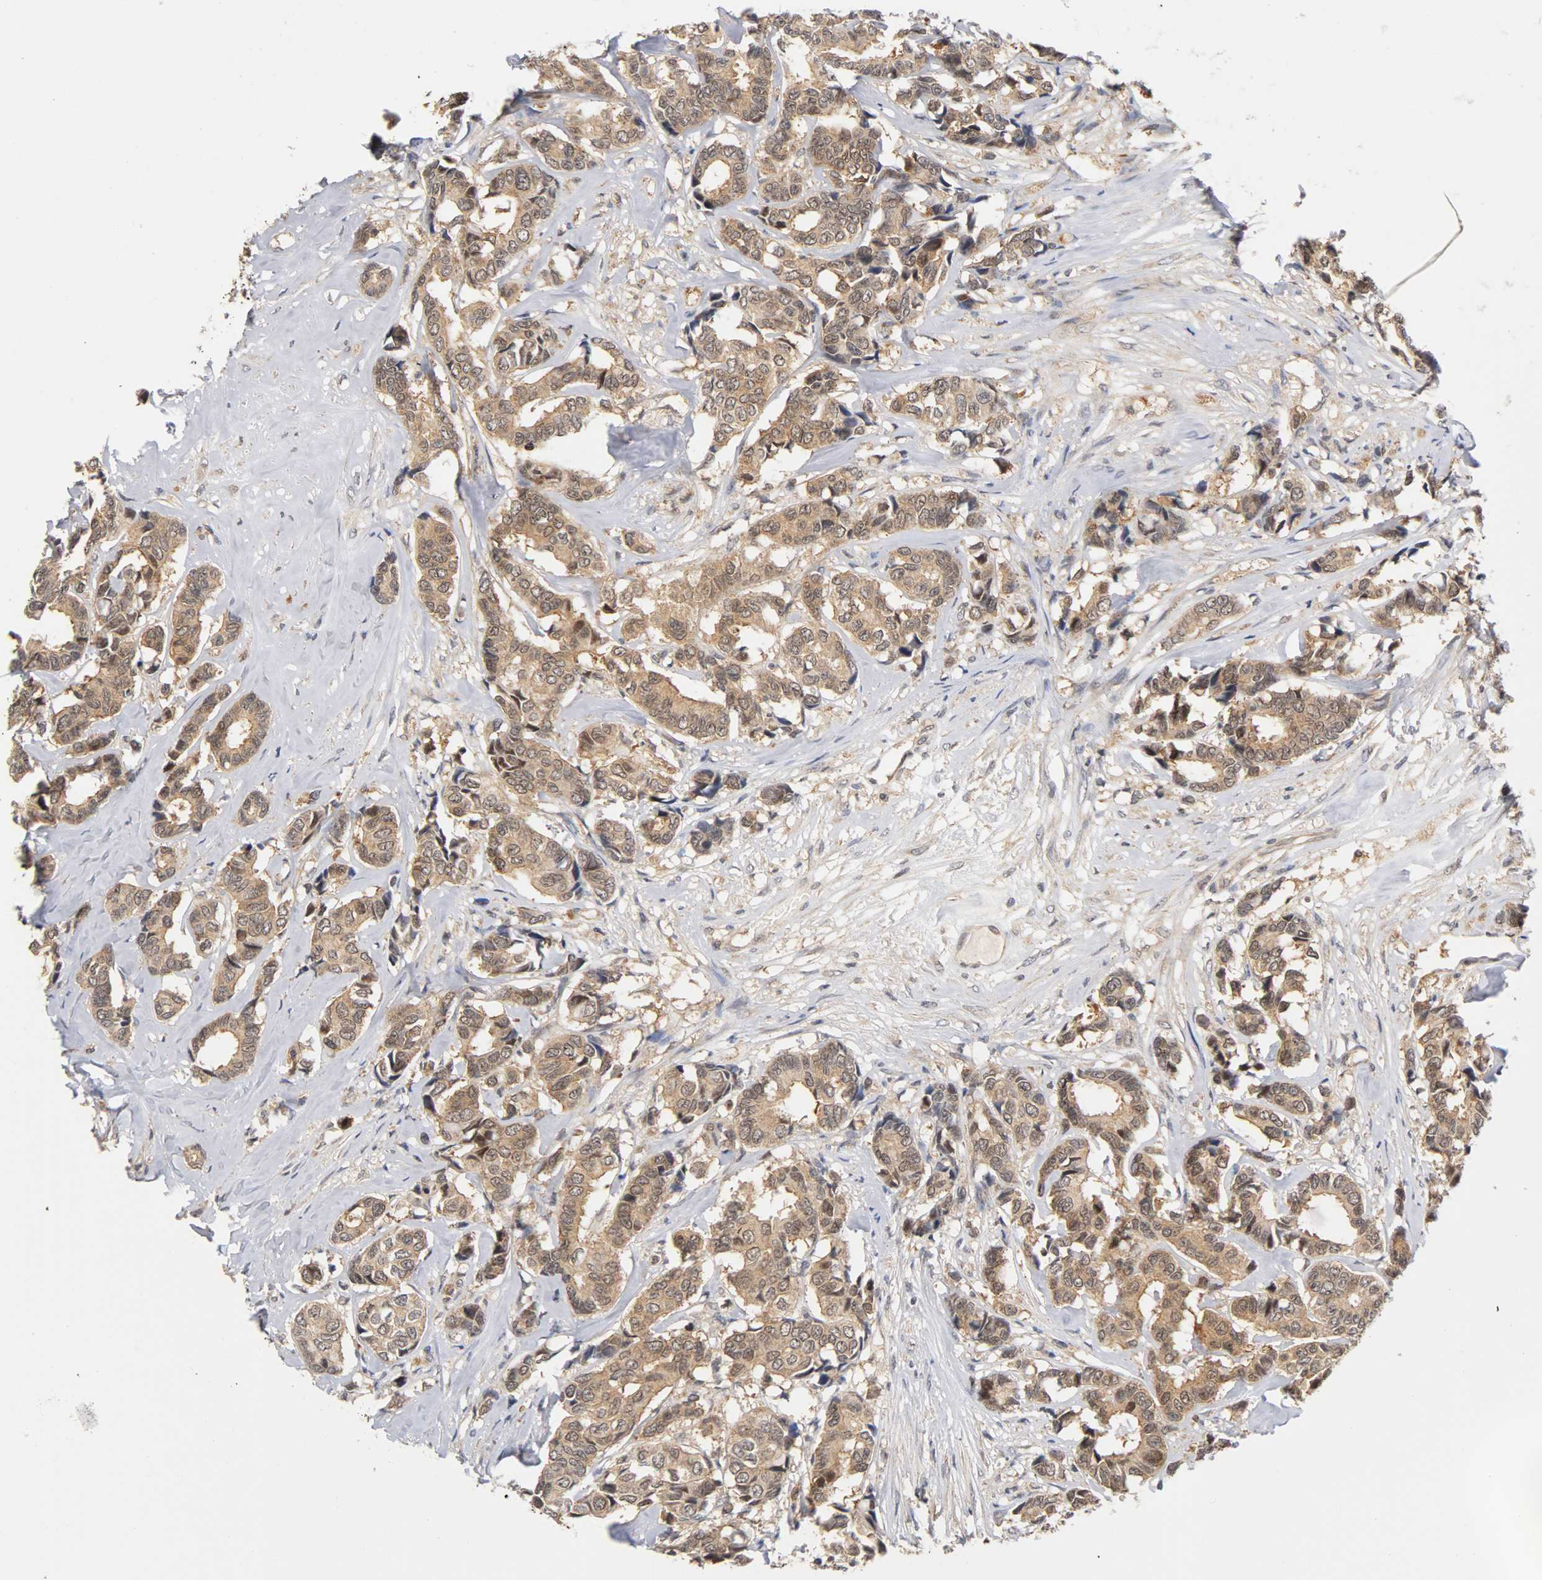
{"staining": {"intensity": "moderate", "quantity": ">75%", "location": "cytoplasmic/membranous,nuclear"}, "tissue": "breast cancer", "cell_type": "Tumor cells", "image_type": "cancer", "snomed": [{"axis": "morphology", "description": "Duct carcinoma"}, {"axis": "topography", "description": "Breast"}], "caption": "IHC staining of breast invasive ductal carcinoma, which demonstrates medium levels of moderate cytoplasmic/membranous and nuclear staining in about >75% of tumor cells indicating moderate cytoplasmic/membranous and nuclear protein staining. The staining was performed using DAB (brown) for protein detection and nuclei were counterstained in hematoxylin (blue).", "gene": "UBE2M", "patient": {"sex": "female", "age": 87}}